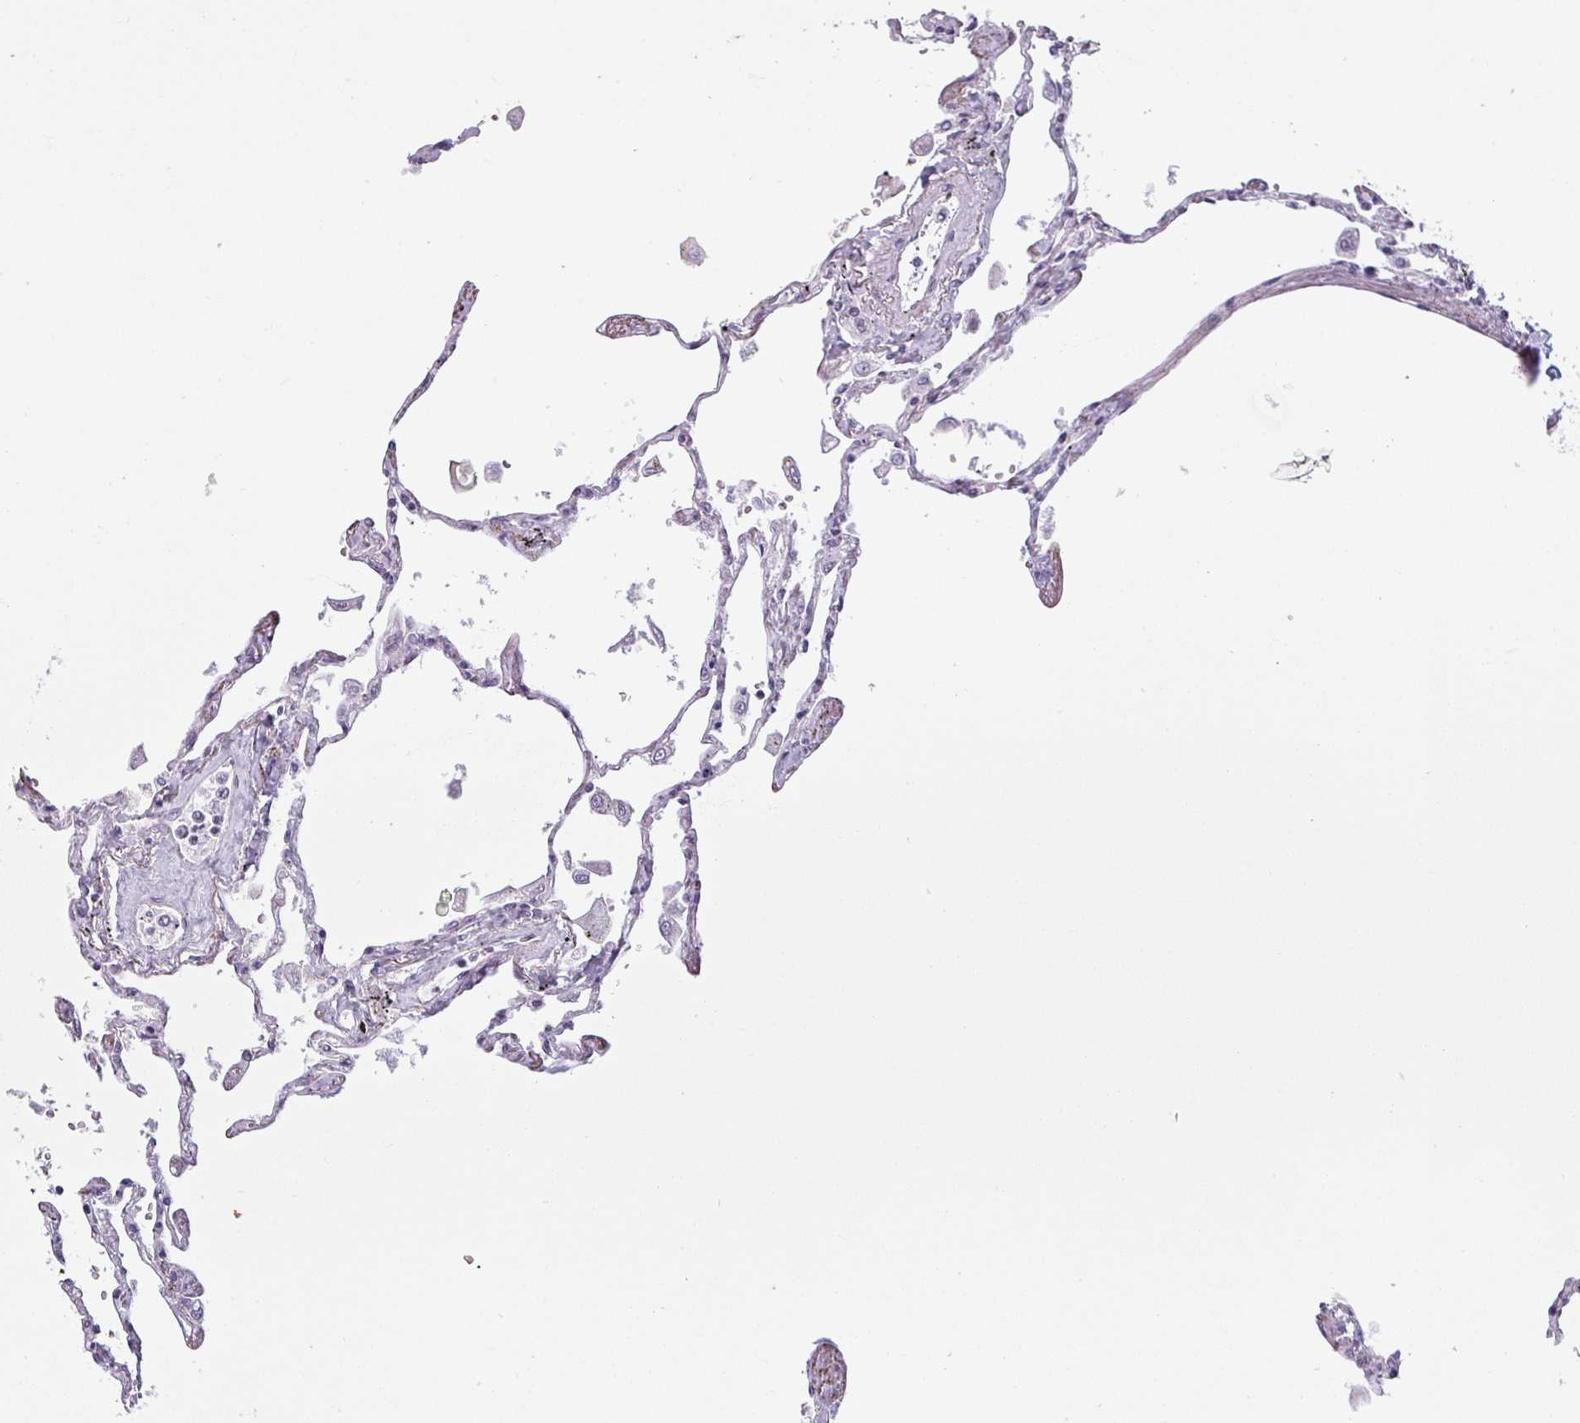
{"staining": {"intensity": "negative", "quantity": "none", "location": "none"}, "tissue": "lung", "cell_type": "Alveolar cells", "image_type": "normal", "snomed": [{"axis": "morphology", "description": "Normal tissue, NOS"}, {"axis": "topography", "description": "Lung"}], "caption": "IHC micrograph of unremarkable lung: lung stained with DAB demonstrates no significant protein staining in alveolar cells.", "gene": "CCDC144A", "patient": {"sex": "female", "age": 67}}